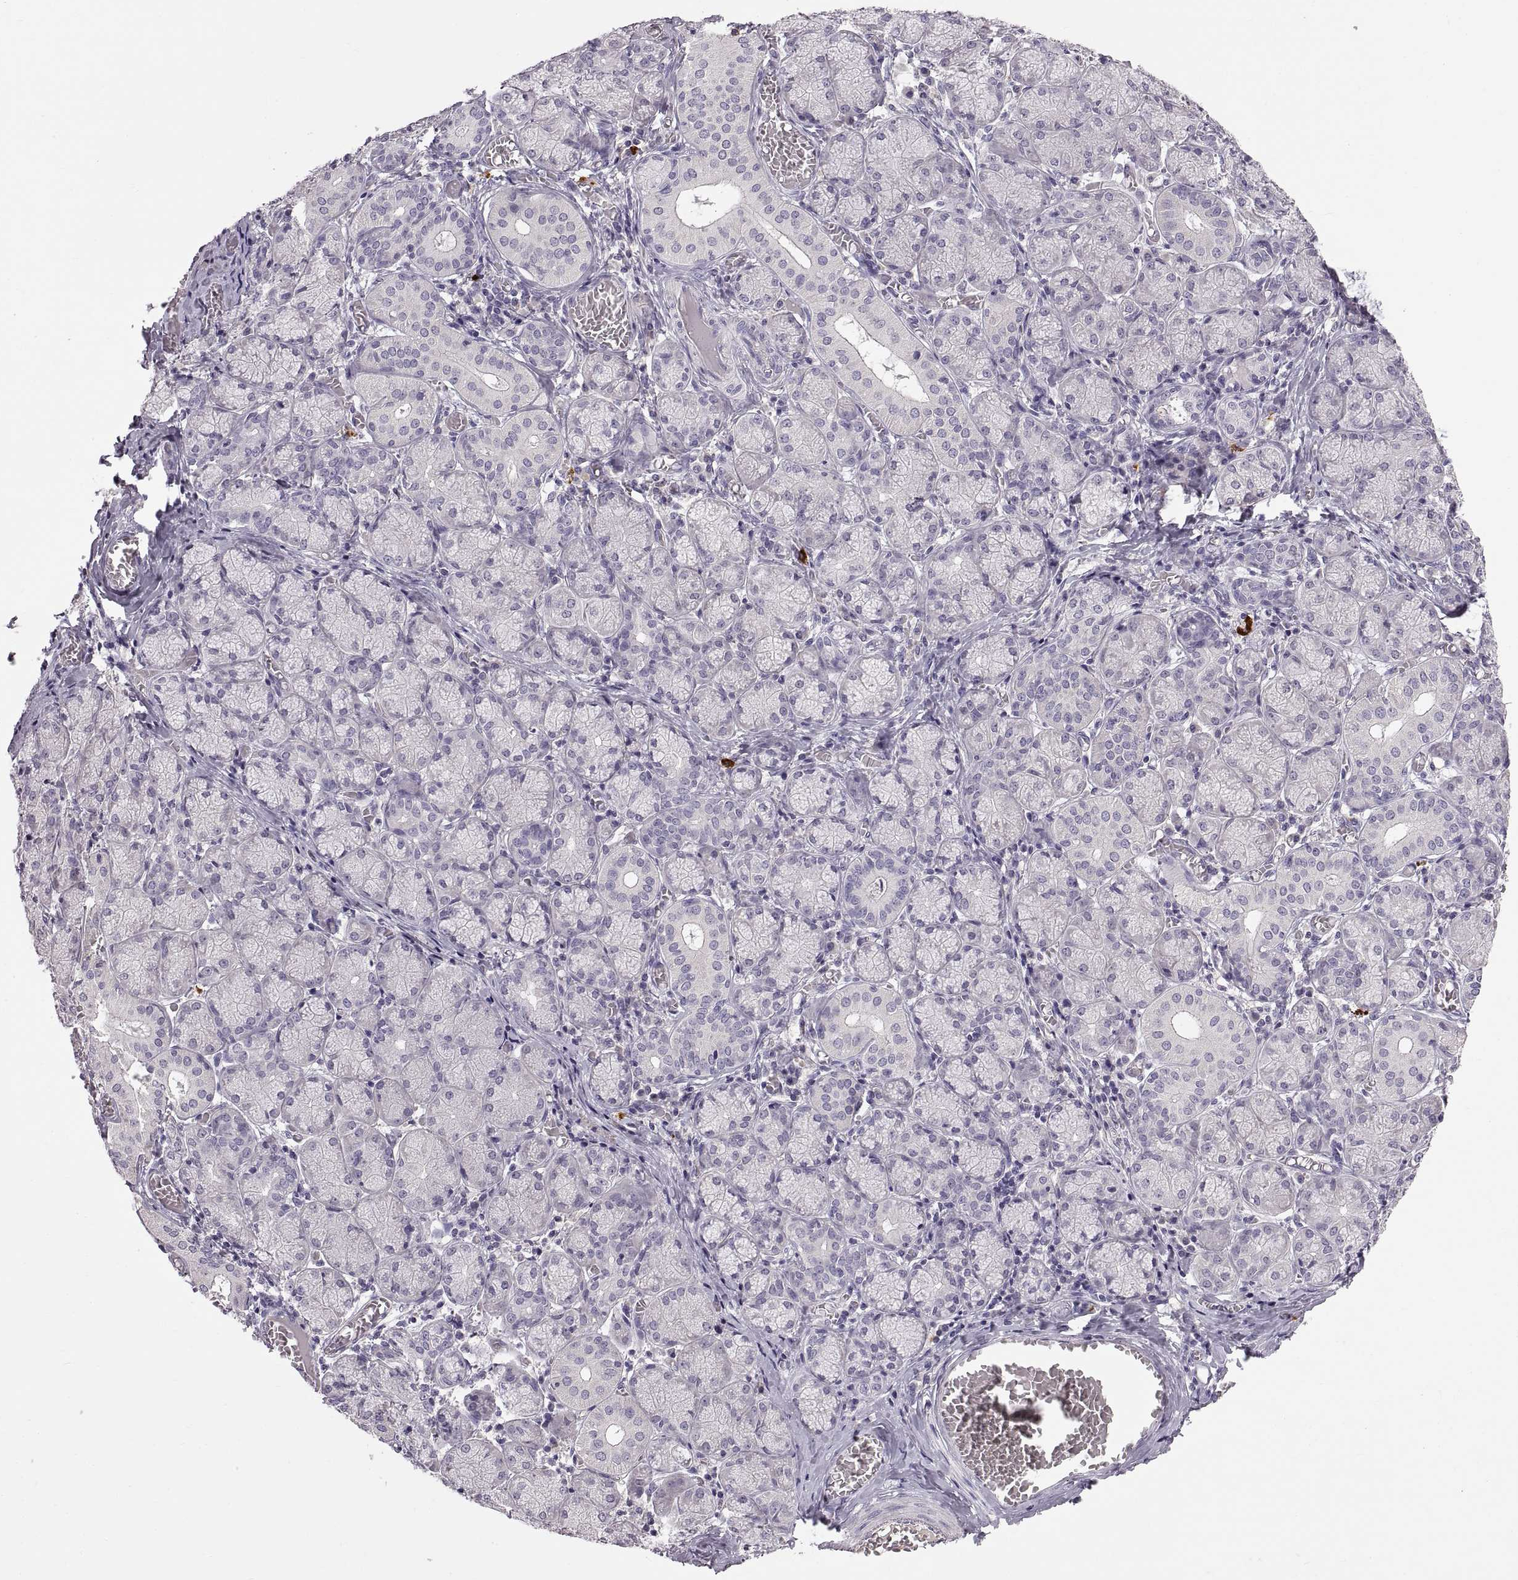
{"staining": {"intensity": "negative", "quantity": "none", "location": "none"}, "tissue": "salivary gland", "cell_type": "Glandular cells", "image_type": "normal", "snomed": [{"axis": "morphology", "description": "Normal tissue, NOS"}, {"axis": "topography", "description": "Salivary gland"}, {"axis": "topography", "description": "Peripheral nerve tissue"}], "caption": "A high-resolution image shows immunohistochemistry staining of benign salivary gland, which demonstrates no significant staining in glandular cells. The staining was performed using DAB (3,3'-diaminobenzidine) to visualize the protein expression in brown, while the nuclei were stained in blue with hematoxylin (Magnification: 20x).", "gene": "WFDC8", "patient": {"sex": "female", "age": 24}}